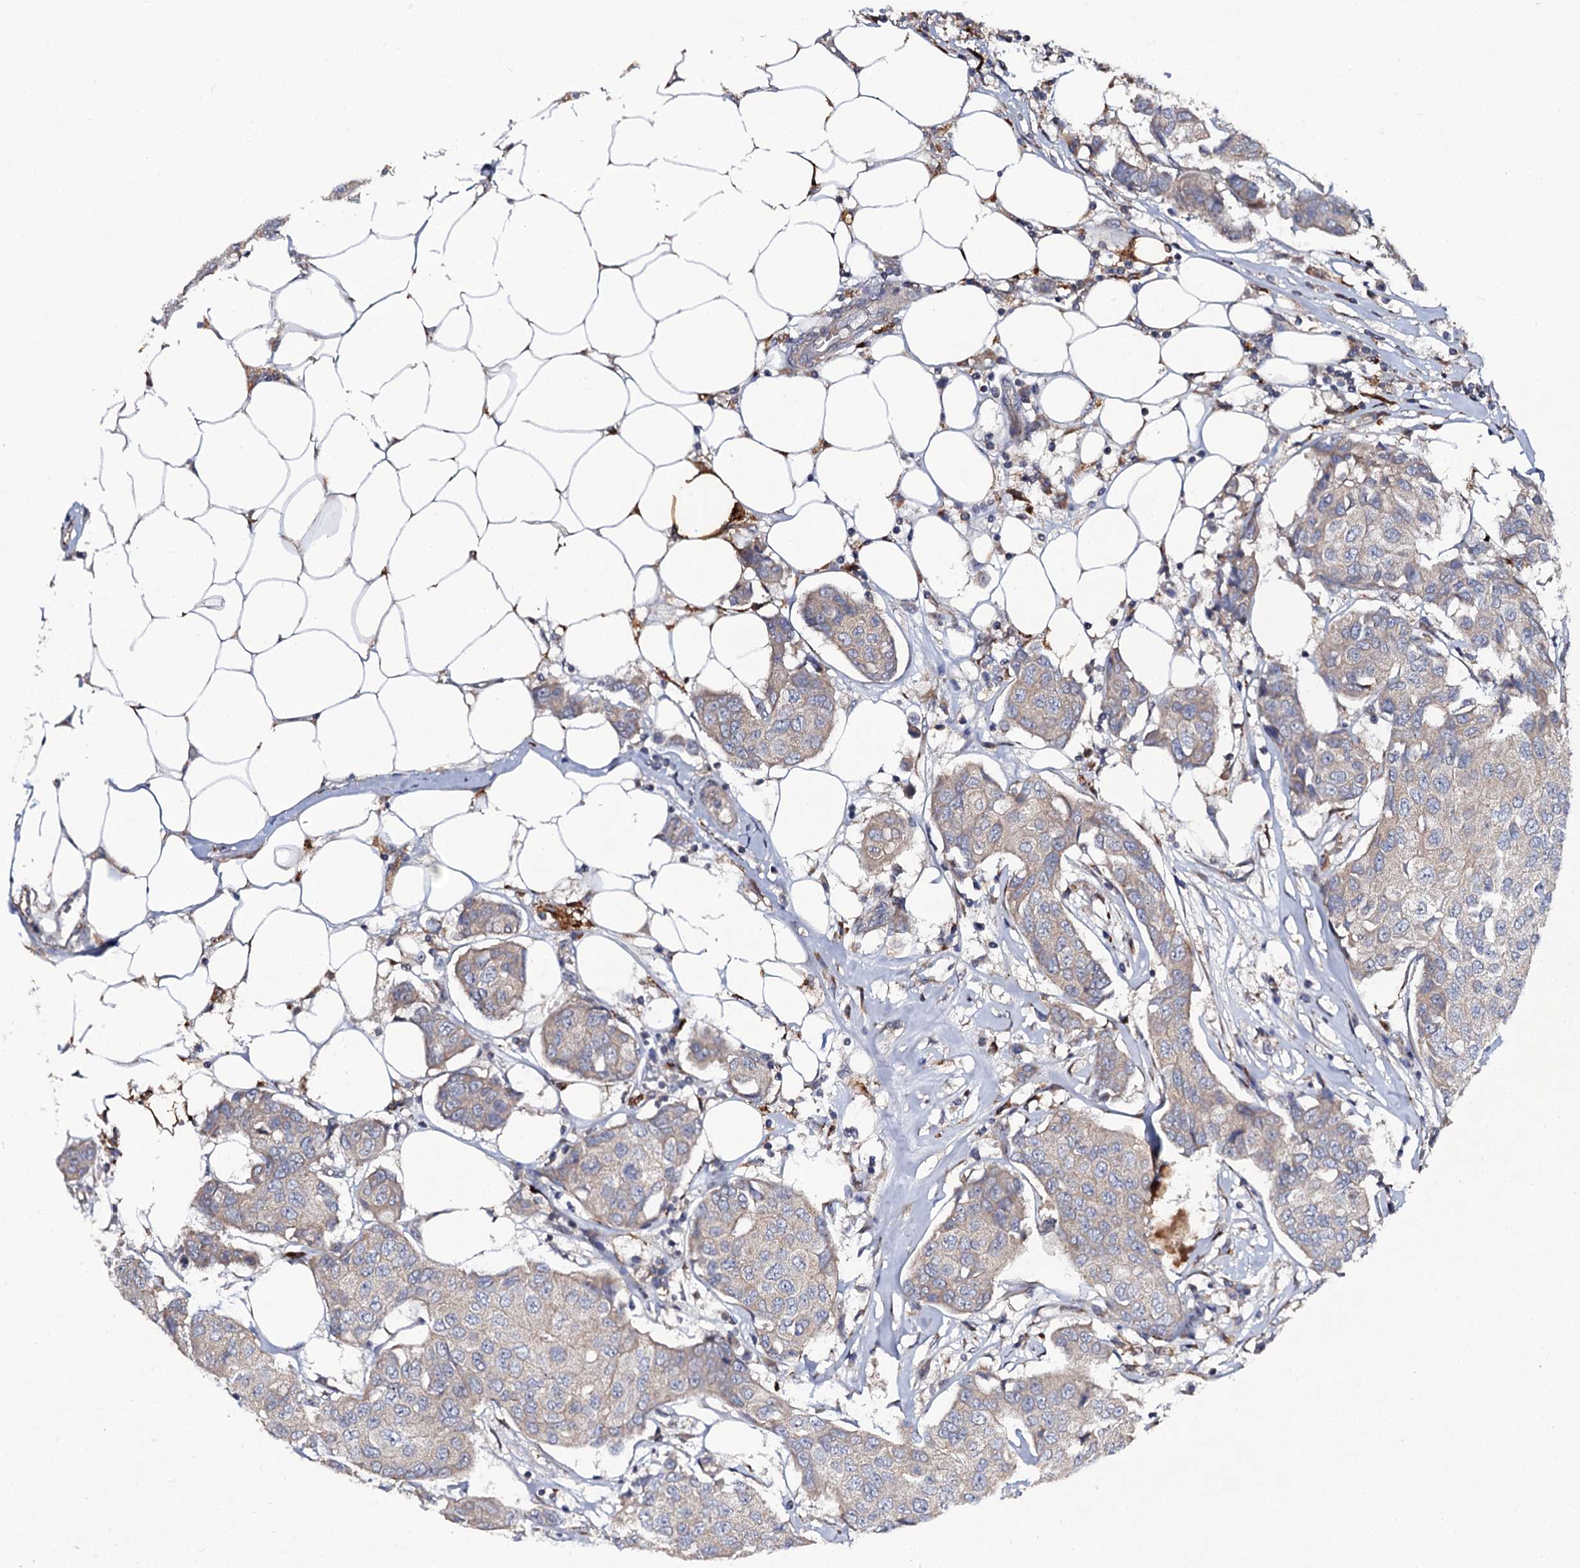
{"staining": {"intensity": "negative", "quantity": "none", "location": "none"}, "tissue": "breast cancer", "cell_type": "Tumor cells", "image_type": "cancer", "snomed": [{"axis": "morphology", "description": "Duct carcinoma"}, {"axis": "topography", "description": "Breast"}], "caption": "High magnification brightfield microscopy of breast cancer stained with DAB (3,3'-diaminobenzidine) (brown) and counterstained with hematoxylin (blue): tumor cells show no significant positivity.", "gene": "LRRC28", "patient": {"sex": "female", "age": 80}}